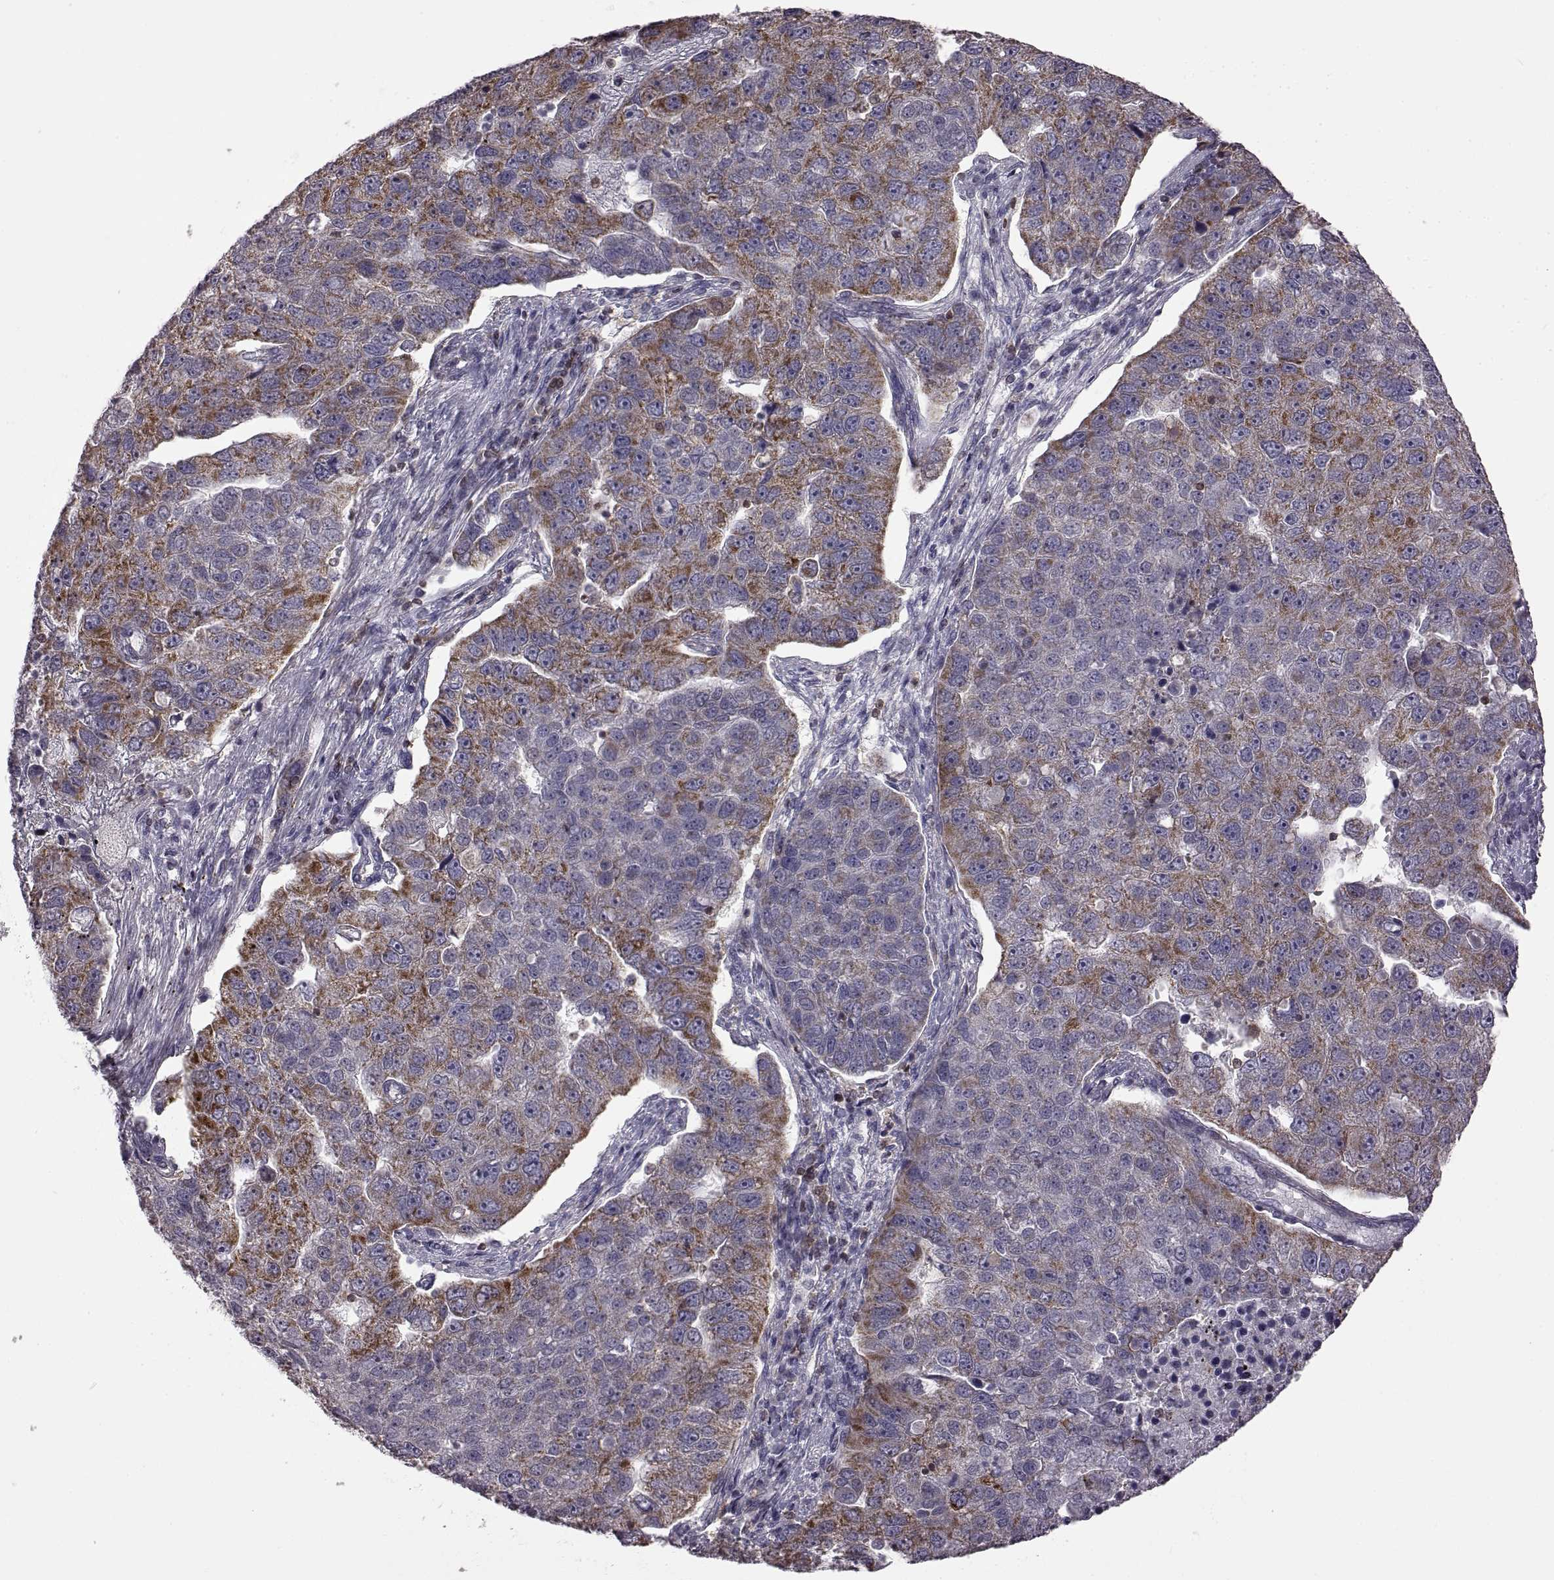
{"staining": {"intensity": "strong", "quantity": "<25%", "location": "cytoplasmic/membranous"}, "tissue": "pancreatic cancer", "cell_type": "Tumor cells", "image_type": "cancer", "snomed": [{"axis": "morphology", "description": "Adenocarcinoma, NOS"}, {"axis": "topography", "description": "Pancreas"}], "caption": "Adenocarcinoma (pancreatic) tissue reveals strong cytoplasmic/membranous positivity in about <25% of tumor cells, visualized by immunohistochemistry.", "gene": "DOK2", "patient": {"sex": "female", "age": 61}}